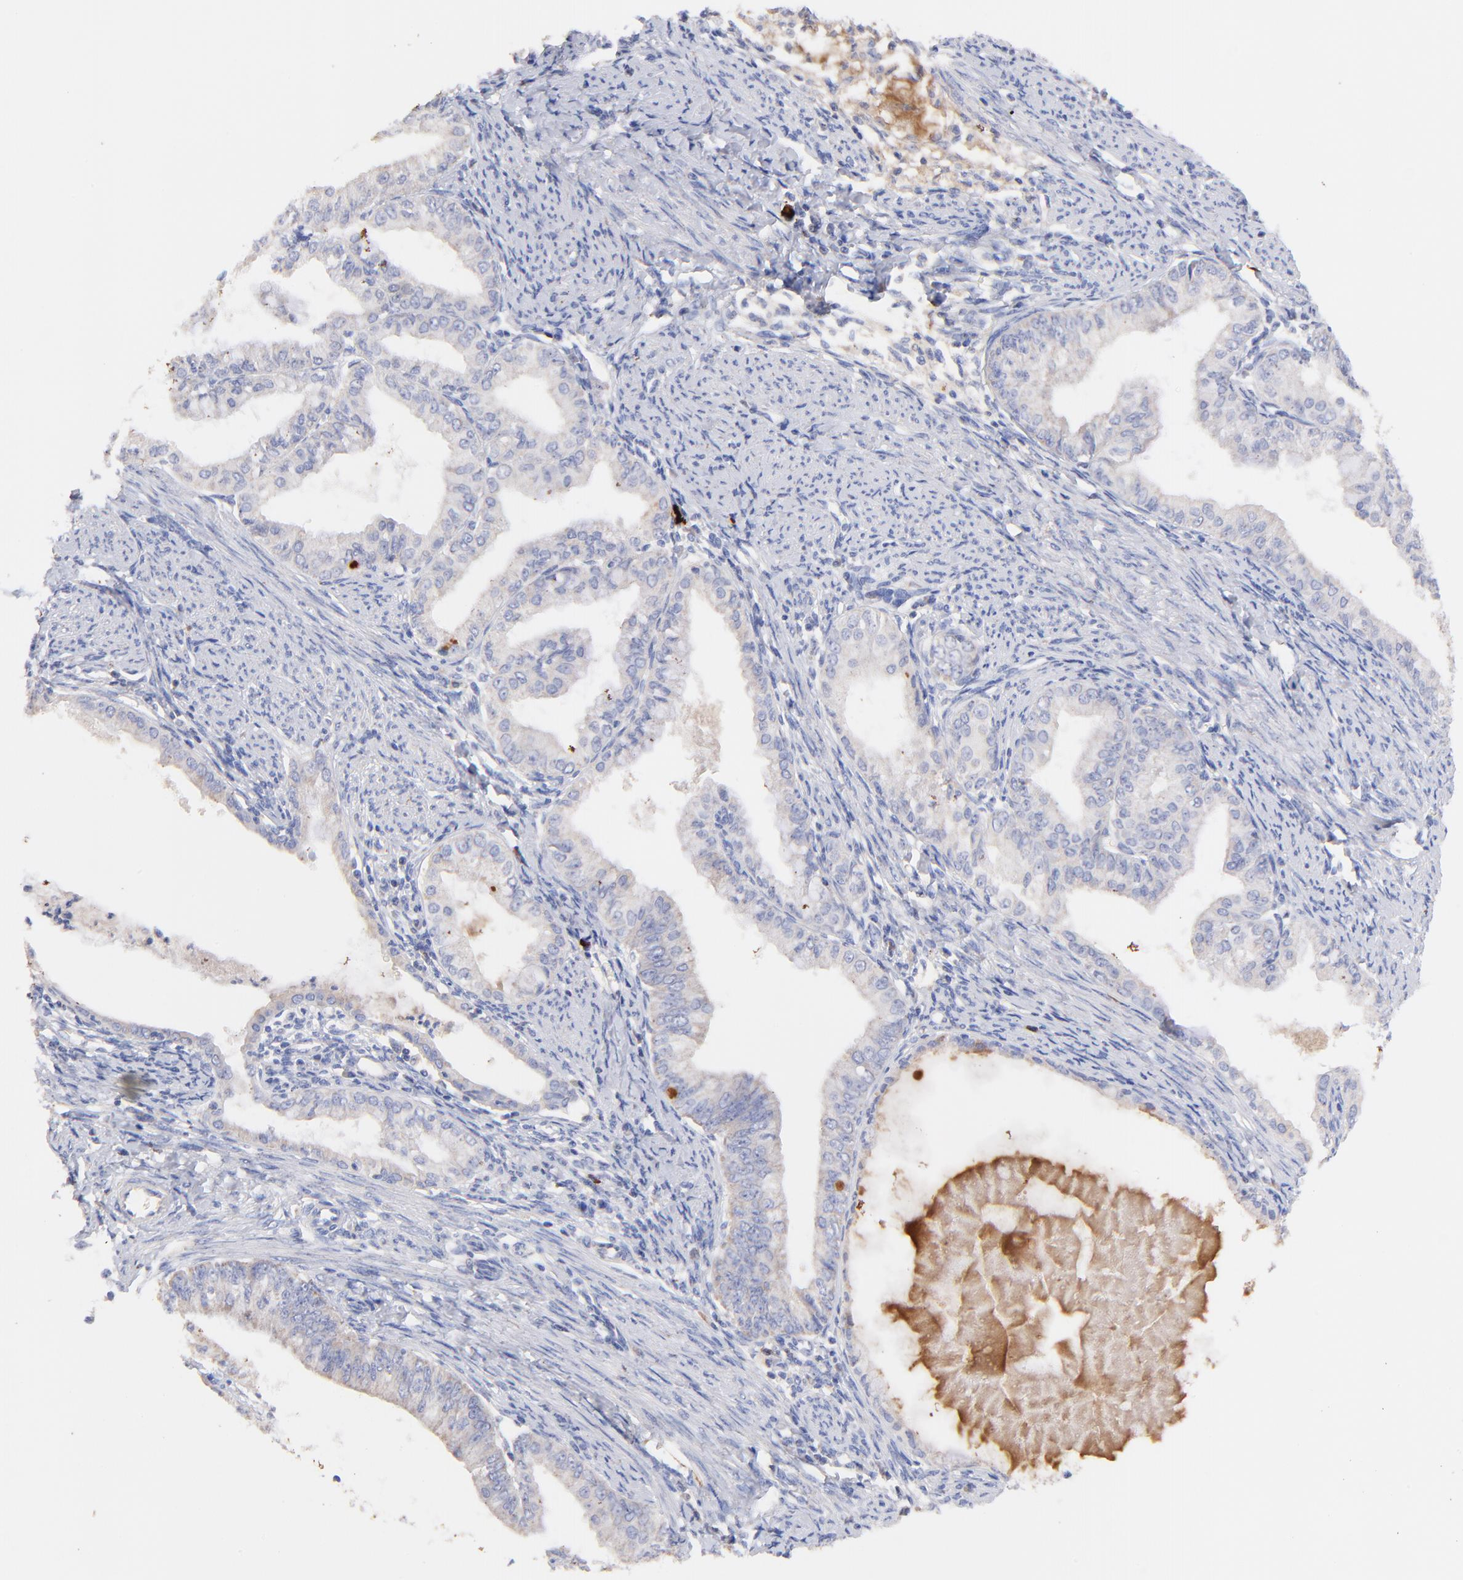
{"staining": {"intensity": "negative", "quantity": "none", "location": "none"}, "tissue": "endometrial cancer", "cell_type": "Tumor cells", "image_type": "cancer", "snomed": [{"axis": "morphology", "description": "Adenocarcinoma, NOS"}, {"axis": "topography", "description": "Endometrium"}], "caption": "An image of human adenocarcinoma (endometrial) is negative for staining in tumor cells.", "gene": "IGLV7-43", "patient": {"sex": "female", "age": 76}}